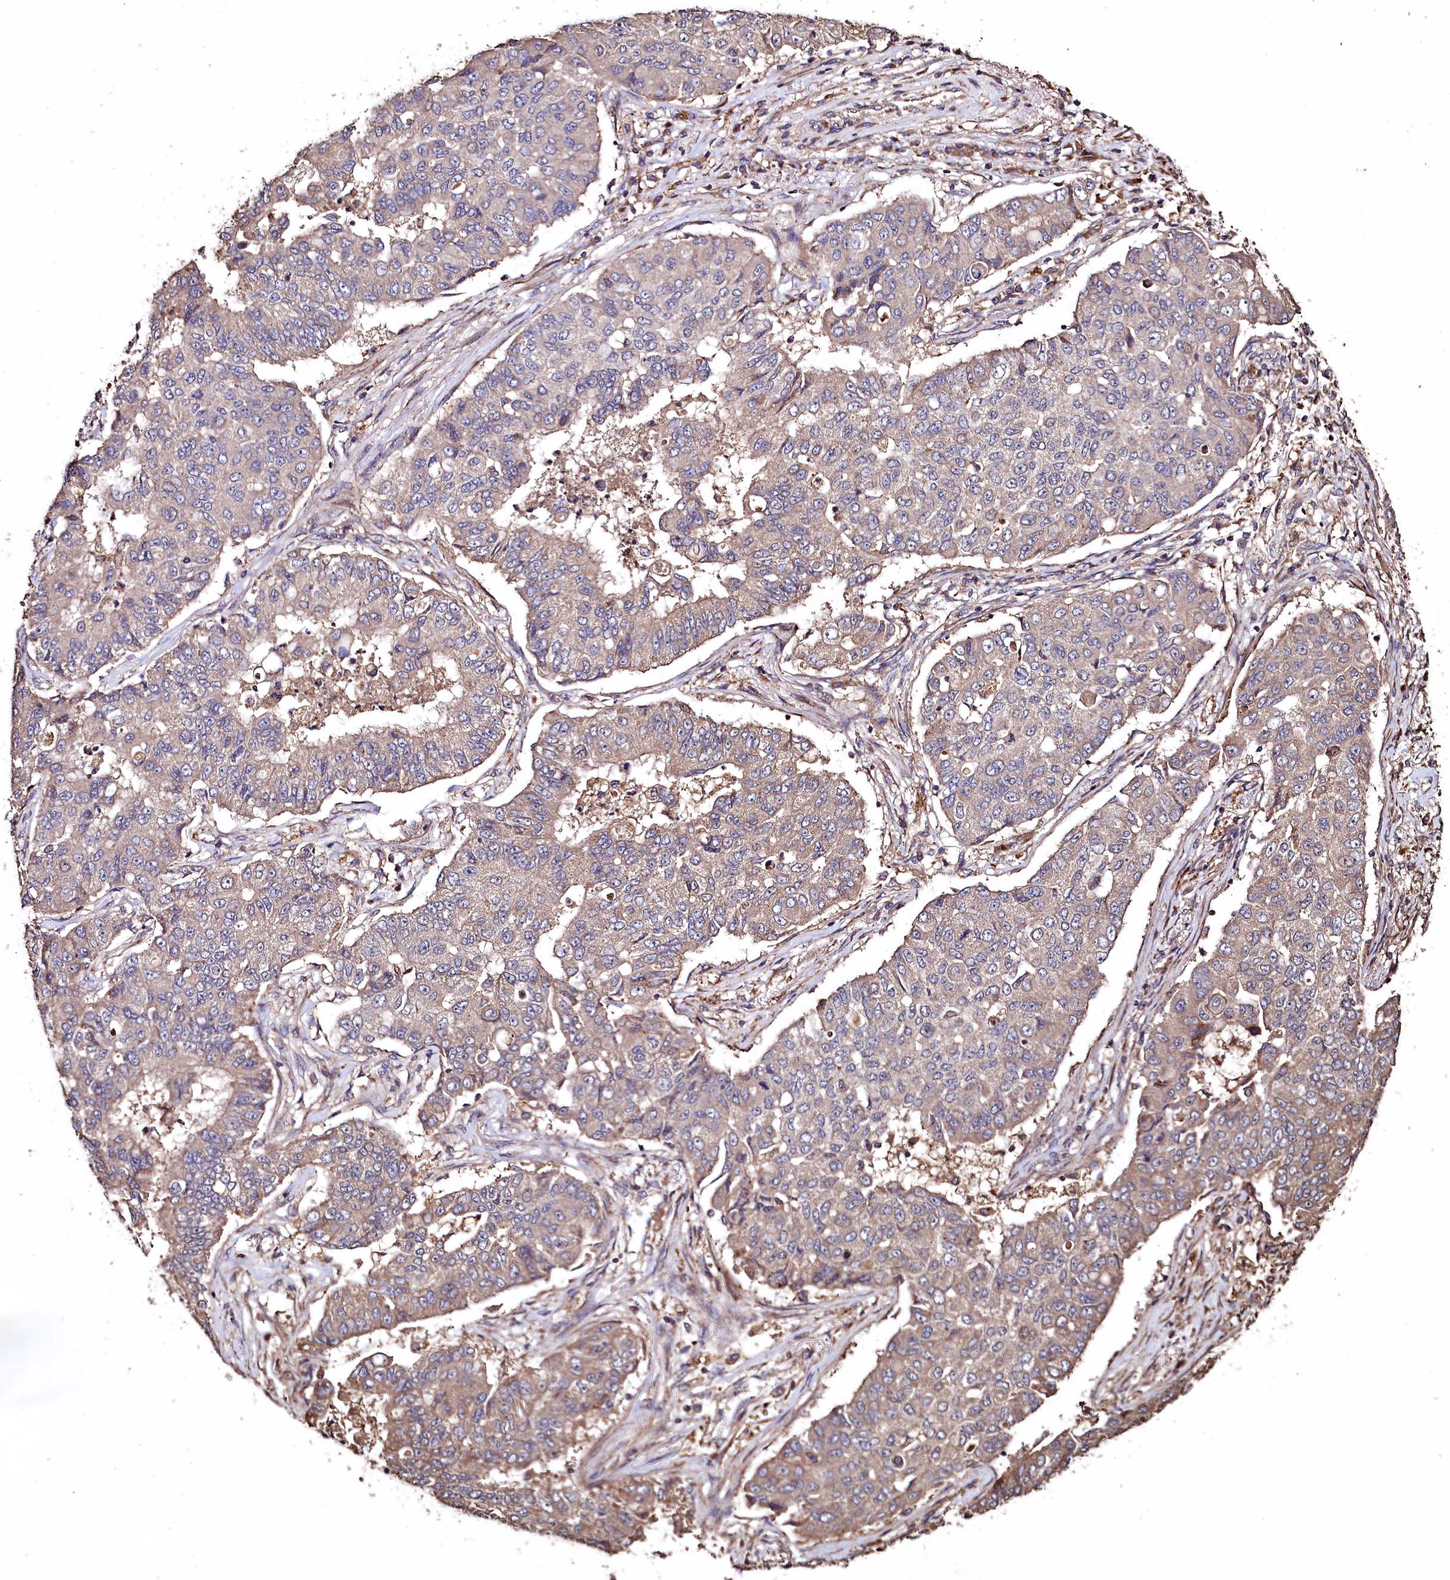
{"staining": {"intensity": "weak", "quantity": "<25%", "location": "cytoplasmic/membranous"}, "tissue": "lung cancer", "cell_type": "Tumor cells", "image_type": "cancer", "snomed": [{"axis": "morphology", "description": "Squamous cell carcinoma, NOS"}, {"axis": "topography", "description": "Lung"}], "caption": "Tumor cells show no significant protein expression in squamous cell carcinoma (lung). (DAB (3,3'-diaminobenzidine) immunohistochemistry (IHC) visualized using brightfield microscopy, high magnification).", "gene": "TMEM98", "patient": {"sex": "male", "age": 74}}